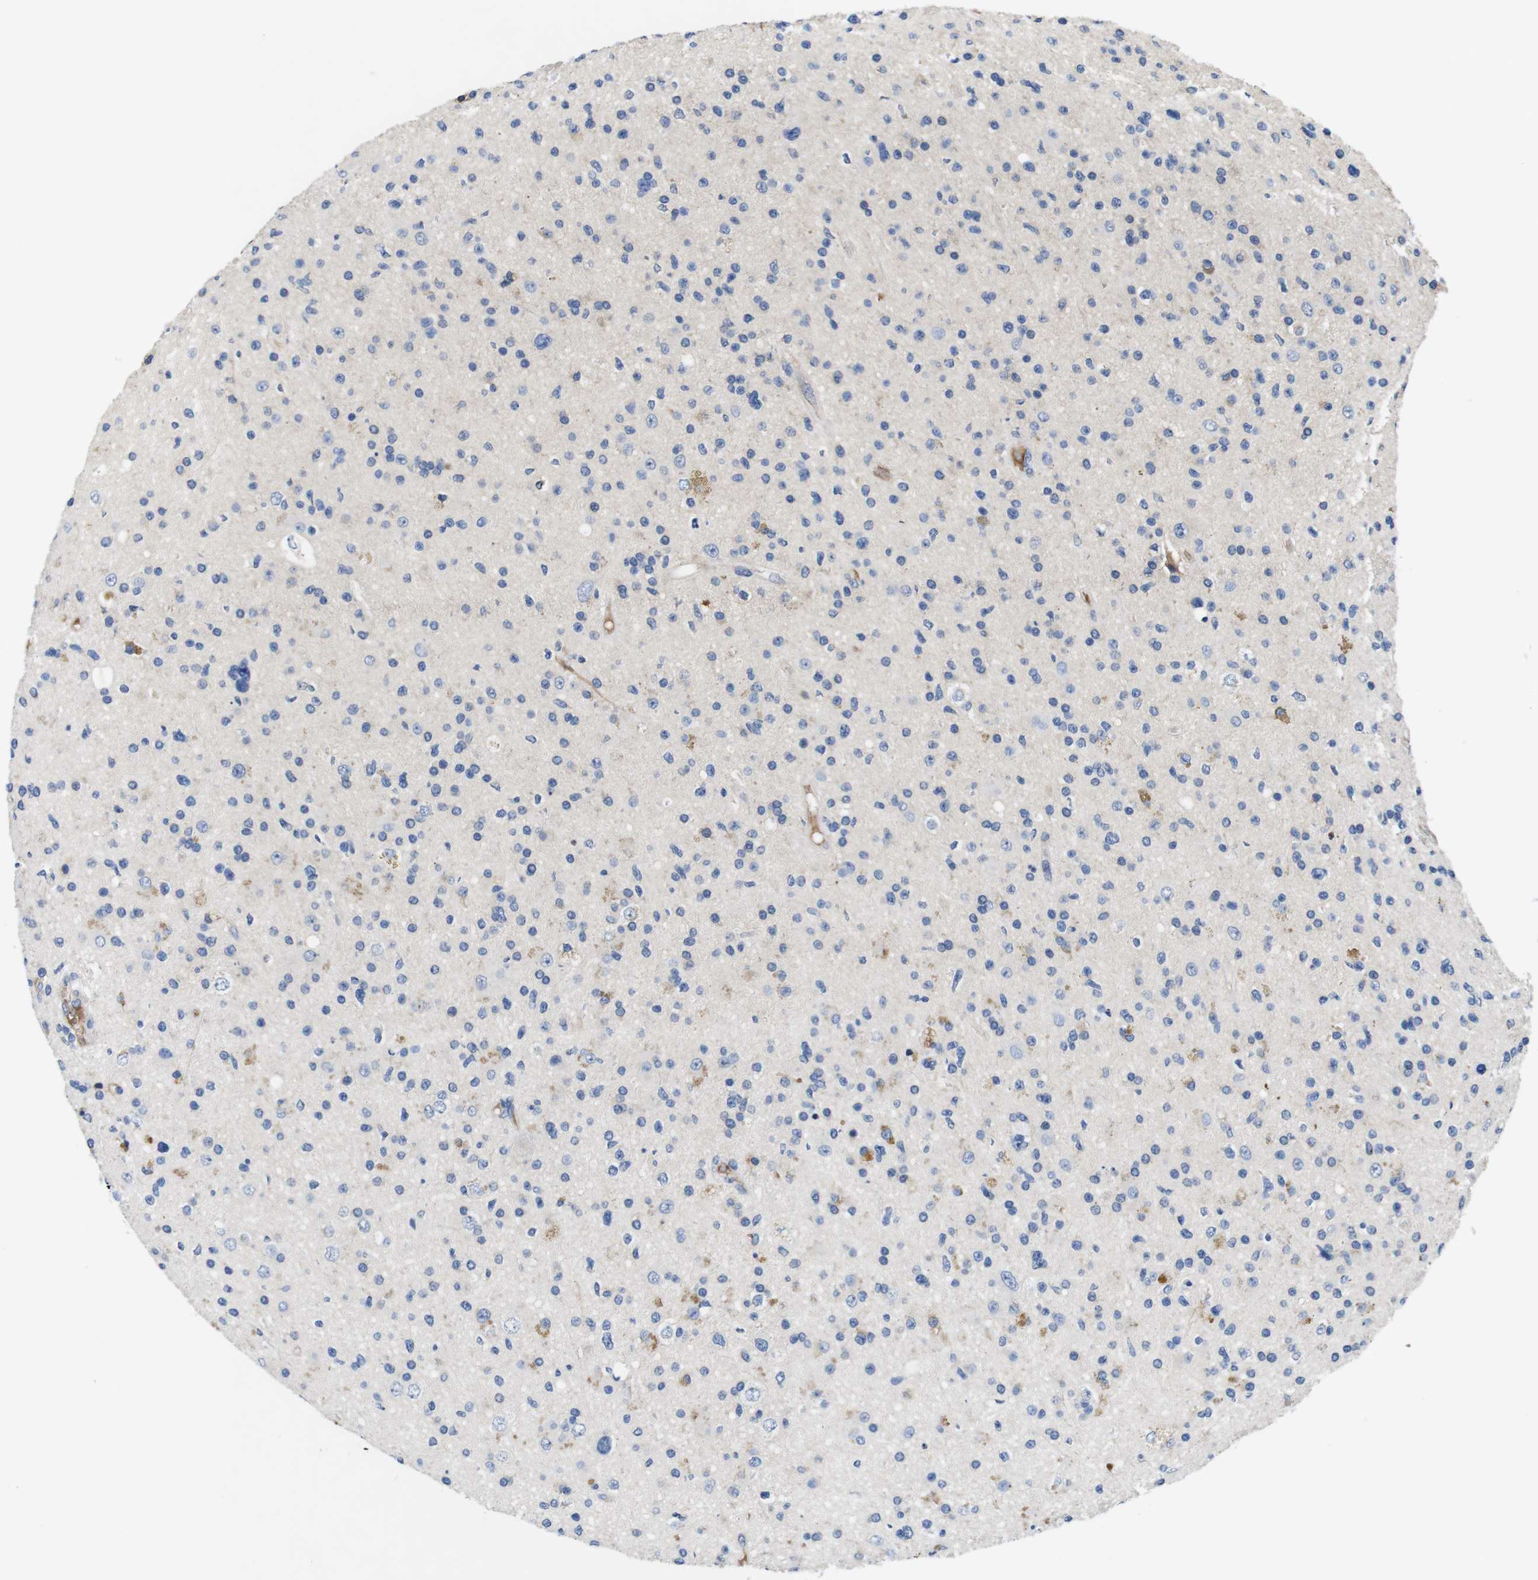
{"staining": {"intensity": "weak", "quantity": "25%-75%", "location": "cytoplasmic/membranous"}, "tissue": "glioma", "cell_type": "Tumor cells", "image_type": "cancer", "snomed": [{"axis": "morphology", "description": "Glioma, malignant, High grade"}, {"axis": "topography", "description": "Brain"}], "caption": "Immunohistochemistry (IHC) of high-grade glioma (malignant) reveals low levels of weak cytoplasmic/membranous expression in approximately 25%-75% of tumor cells.", "gene": "C1RL", "patient": {"sex": "male", "age": 33}}